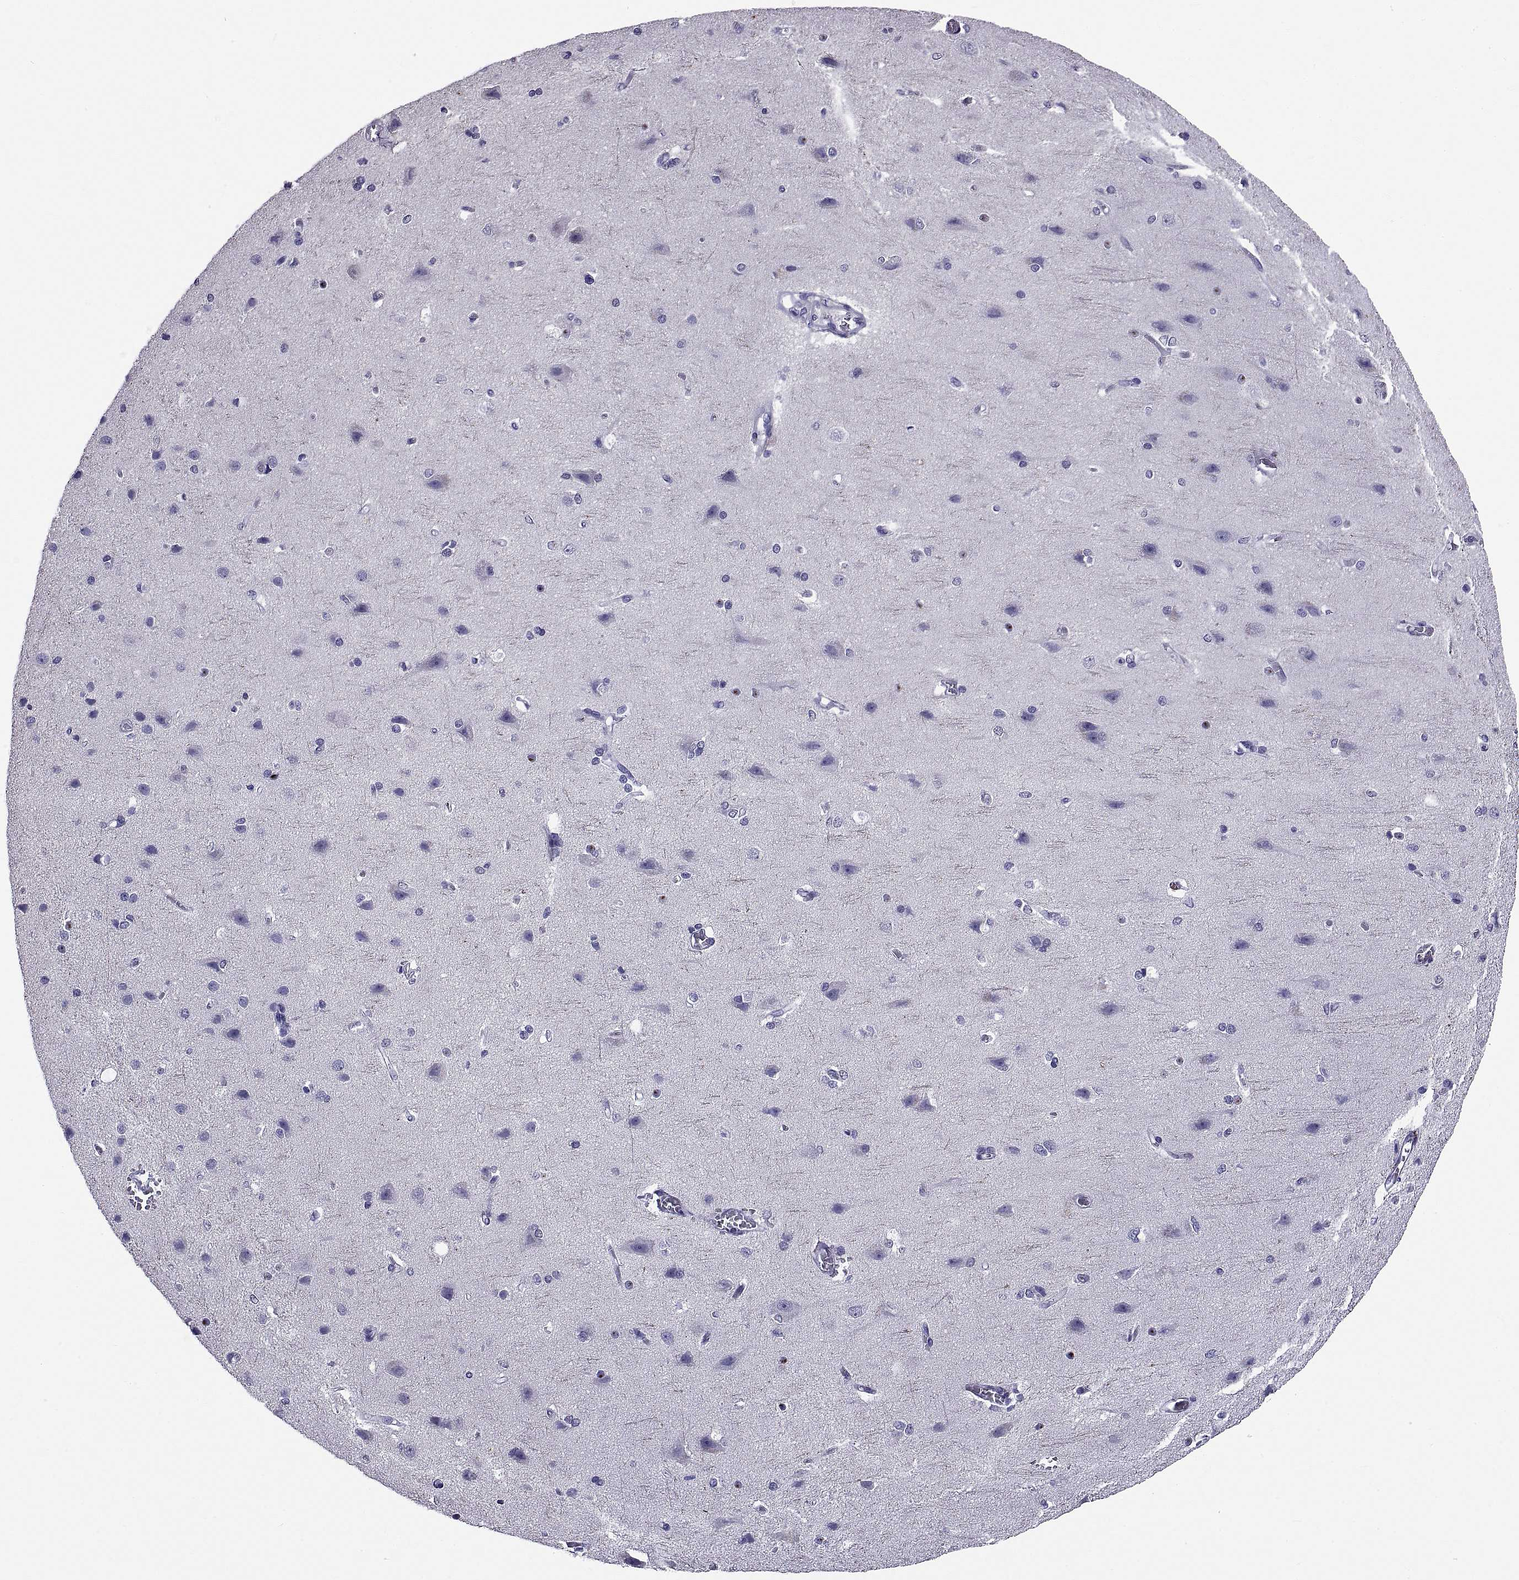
{"staining": {"intensity": "negative", "quantity": "none", "location": "none"}, "tissue": "cerebral cortex", "cell_type": "Endothelial cells", "image_type": "normal", "snomed": [{"axis": "morphology", "description": "Normal tissue, NOS"}, {"axis": "topography", "description": "Cerebral cortex"}], "caption": "Immunohistochemistry (IHC) of unremarkable human cerebral cortex shows no positivity in endothelial cells. (Brightfield microscopy of DAB (3,3'-diaminobenzidine) IHC at high magnification).", "gene": "TGFBR3L", "patient": {"sex": "male", "age": 37}}